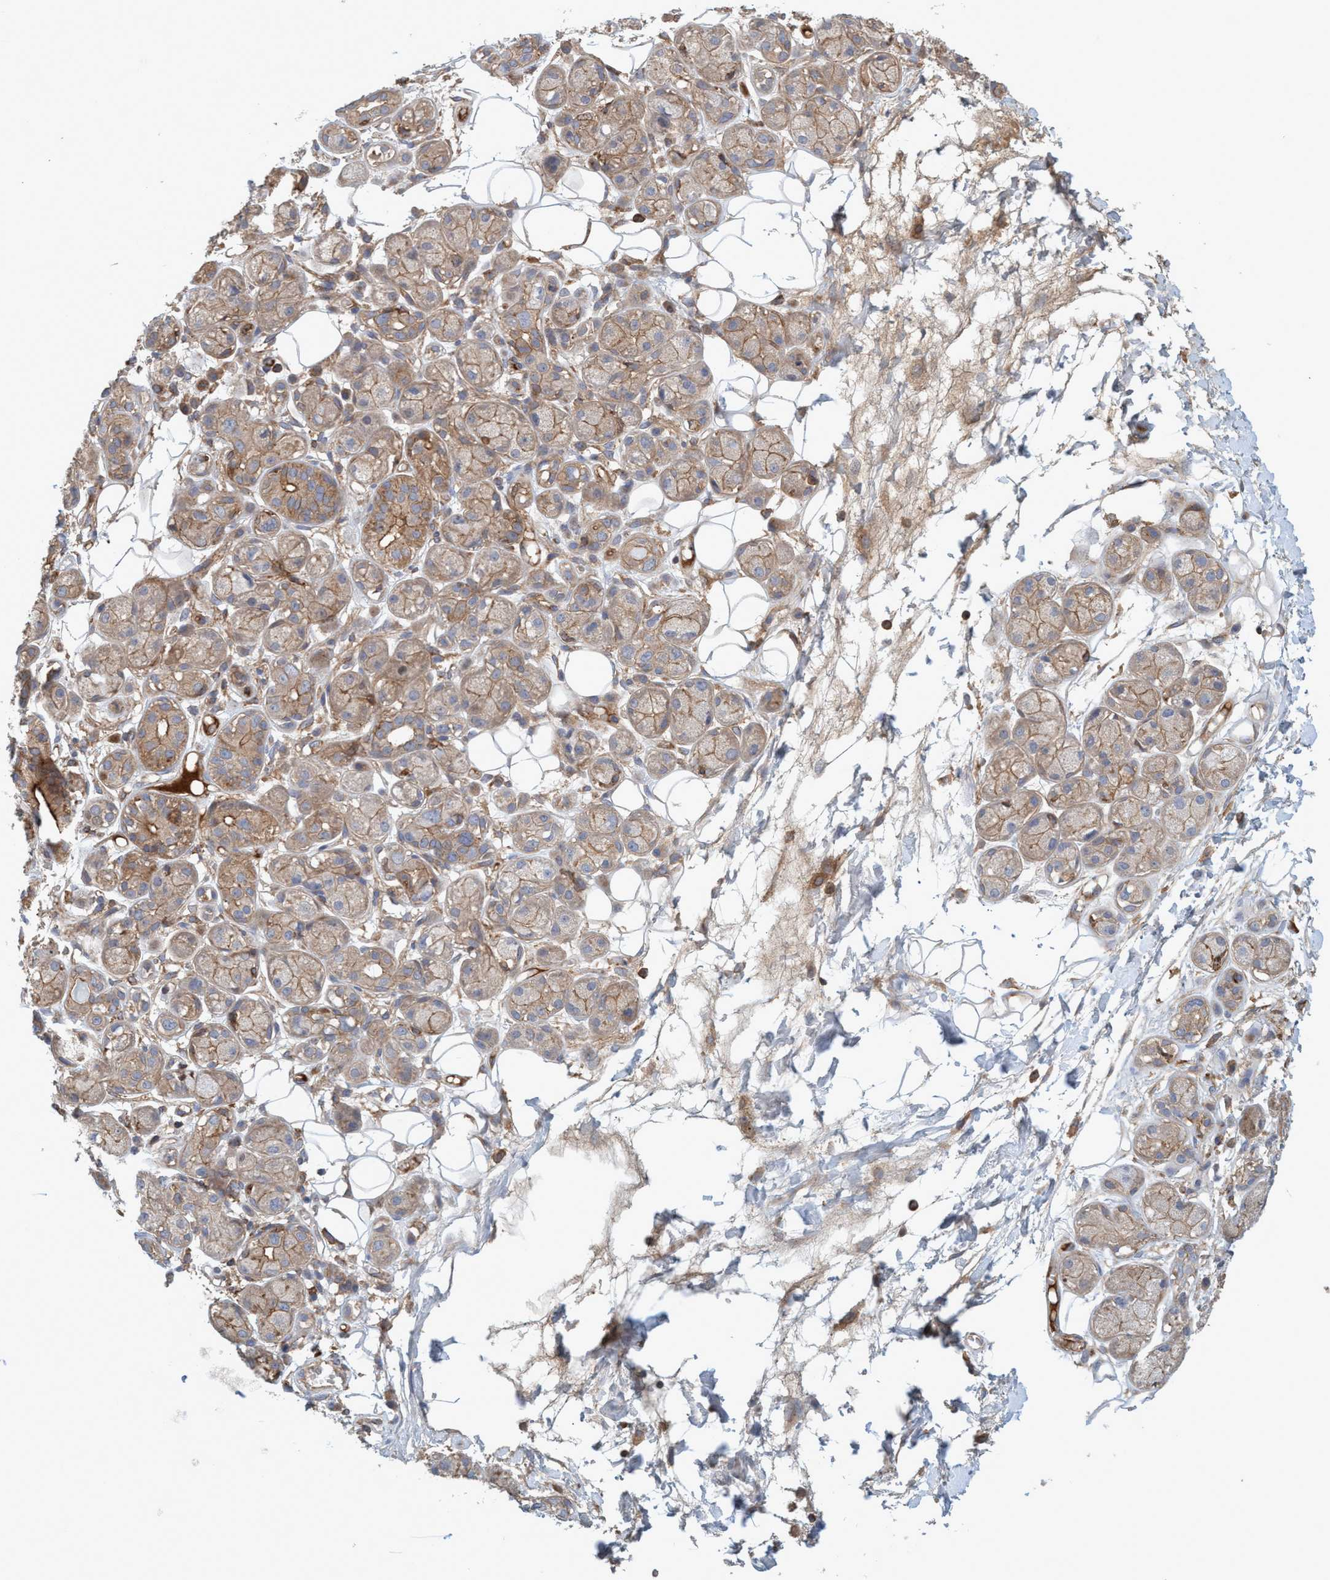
{"staining": {"intensity": "weak", "quantity": "25%-75%", "location": "cytoplasmic/membranous"}, "tissue": "adipose tissue", "cell_type": "Adipocytes", "image_type": "normal", "snomed": [{"axis": "morphology", "description": "Normal tissue, NOS"}, {"axis": "morphology", "description": "Inflammation, NOS"}, {"axis": "topography", "description": "Salivary gland"}, {"axis": "topography", "description": "Peripheral nerve tissue"}], "caption": "Protein staining demonstrates weak cytoplasmic/membranous positivity in about 25%-75% of adipocytes in normal adipose tissue. The staining was performed using DAB, with brown indicating positive protein expression. Nuclei are stained blue with hematoxylin.", "gene": "SPECC1", "patient": {"sex": "female", "age": 75}}